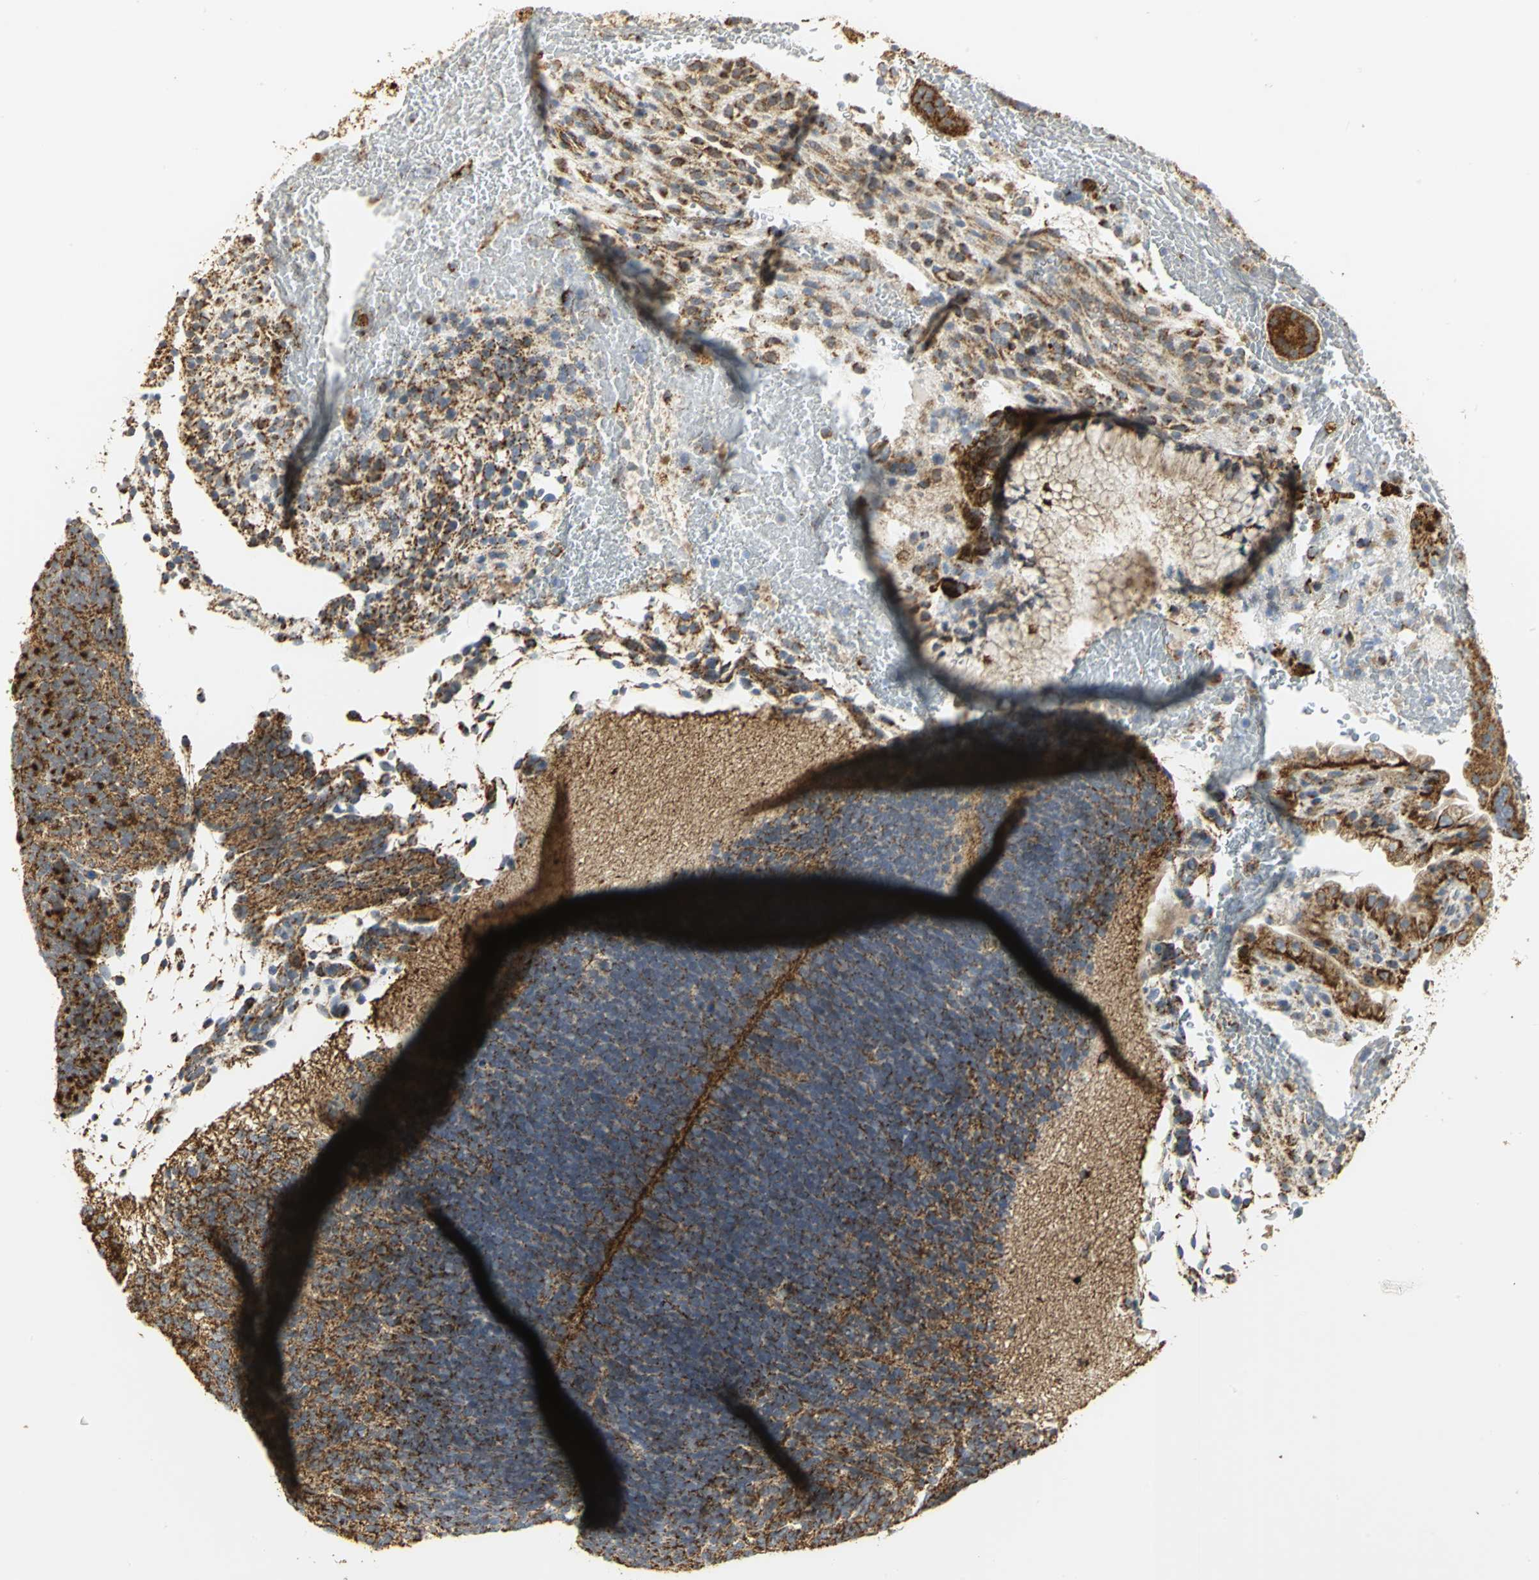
{"staining": {"intensity": "strong", "quantity": ">75%", "location": "cytoplasmic/membranous"}, "tissue": "placenta", "cell_type": "Decidual cells", "image_type": "normal", "snomed": [{"axis": "morphology", "description": "Normal tissue, NOS"}, {"axis": "topography", "description": "Placenta"}], "caption": "DAB immunohistochemical staining of unremarkable human placenta exhibits strong cytoplasmic/membranous protein positivity in about >75% of decidual cells. Nuclei are stained in blue.", "gene": "VDAC1", "patient": {"sex": "female", "age": 19}}